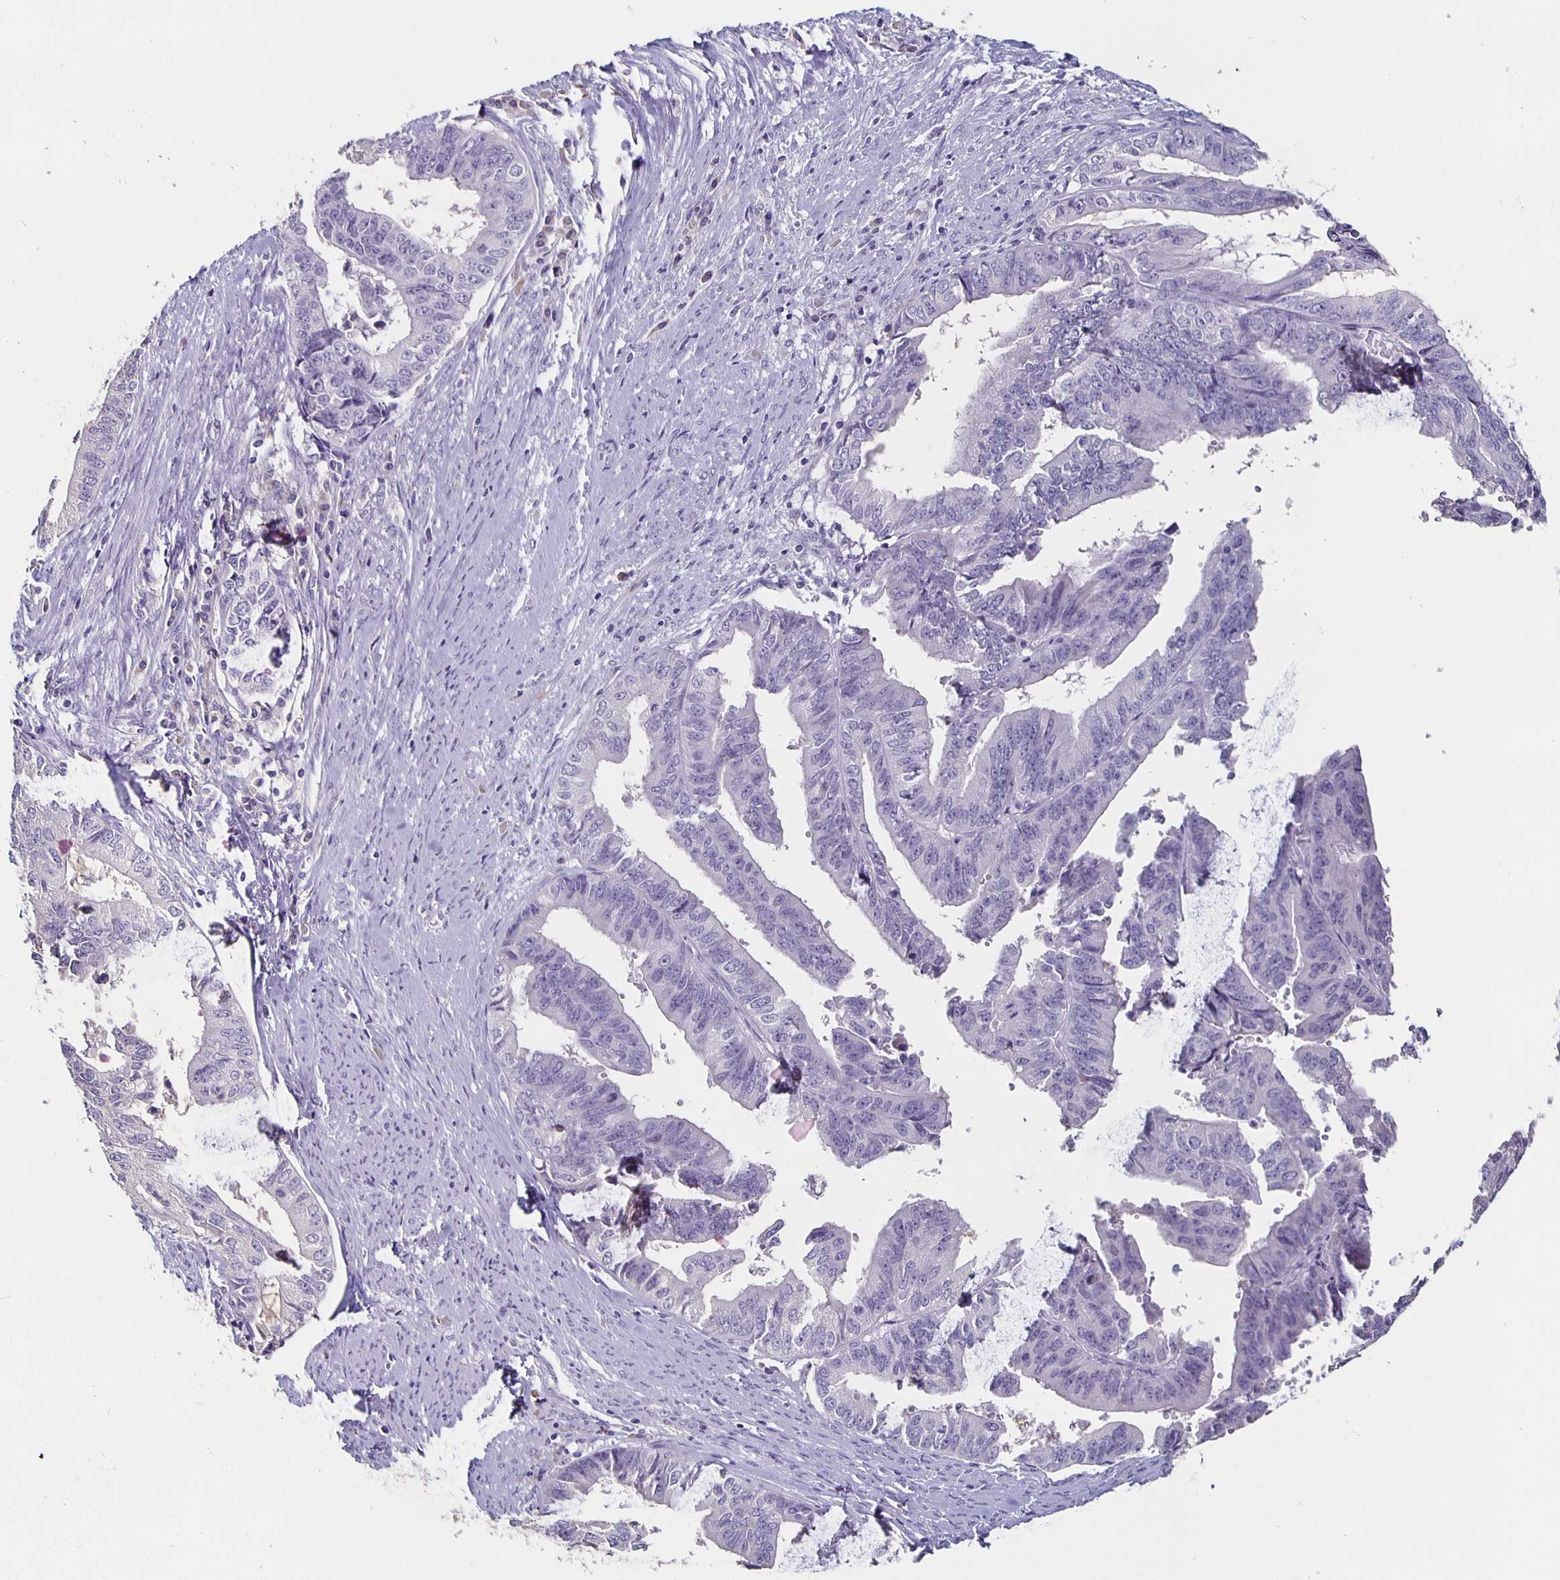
{"staining": {"intensity": "negative", "quantity": "none", "location": "none"}, "tissue": "endometrial cancer", "cell_type": "Tumor cells", "image_type": "cancer", "snomed": [{"axis": "morphology", "description": "Adenocarcinoma, NOS"}, {"axis": "topography", "description": "Endometrium"}], "caption": "This histopathology image is of endometrial cancer stained with IHC to label a protein in brown with the nuclei are counter-stained blue. There is no expression in tumor cells. The staining is performed using DAB (3,3'-diaminobenzidine) brown chromogen with nuclei counter-stained in using hematoxylin.", "gene": "GPX4", "patient": {"sex": "female", "age": 65}}